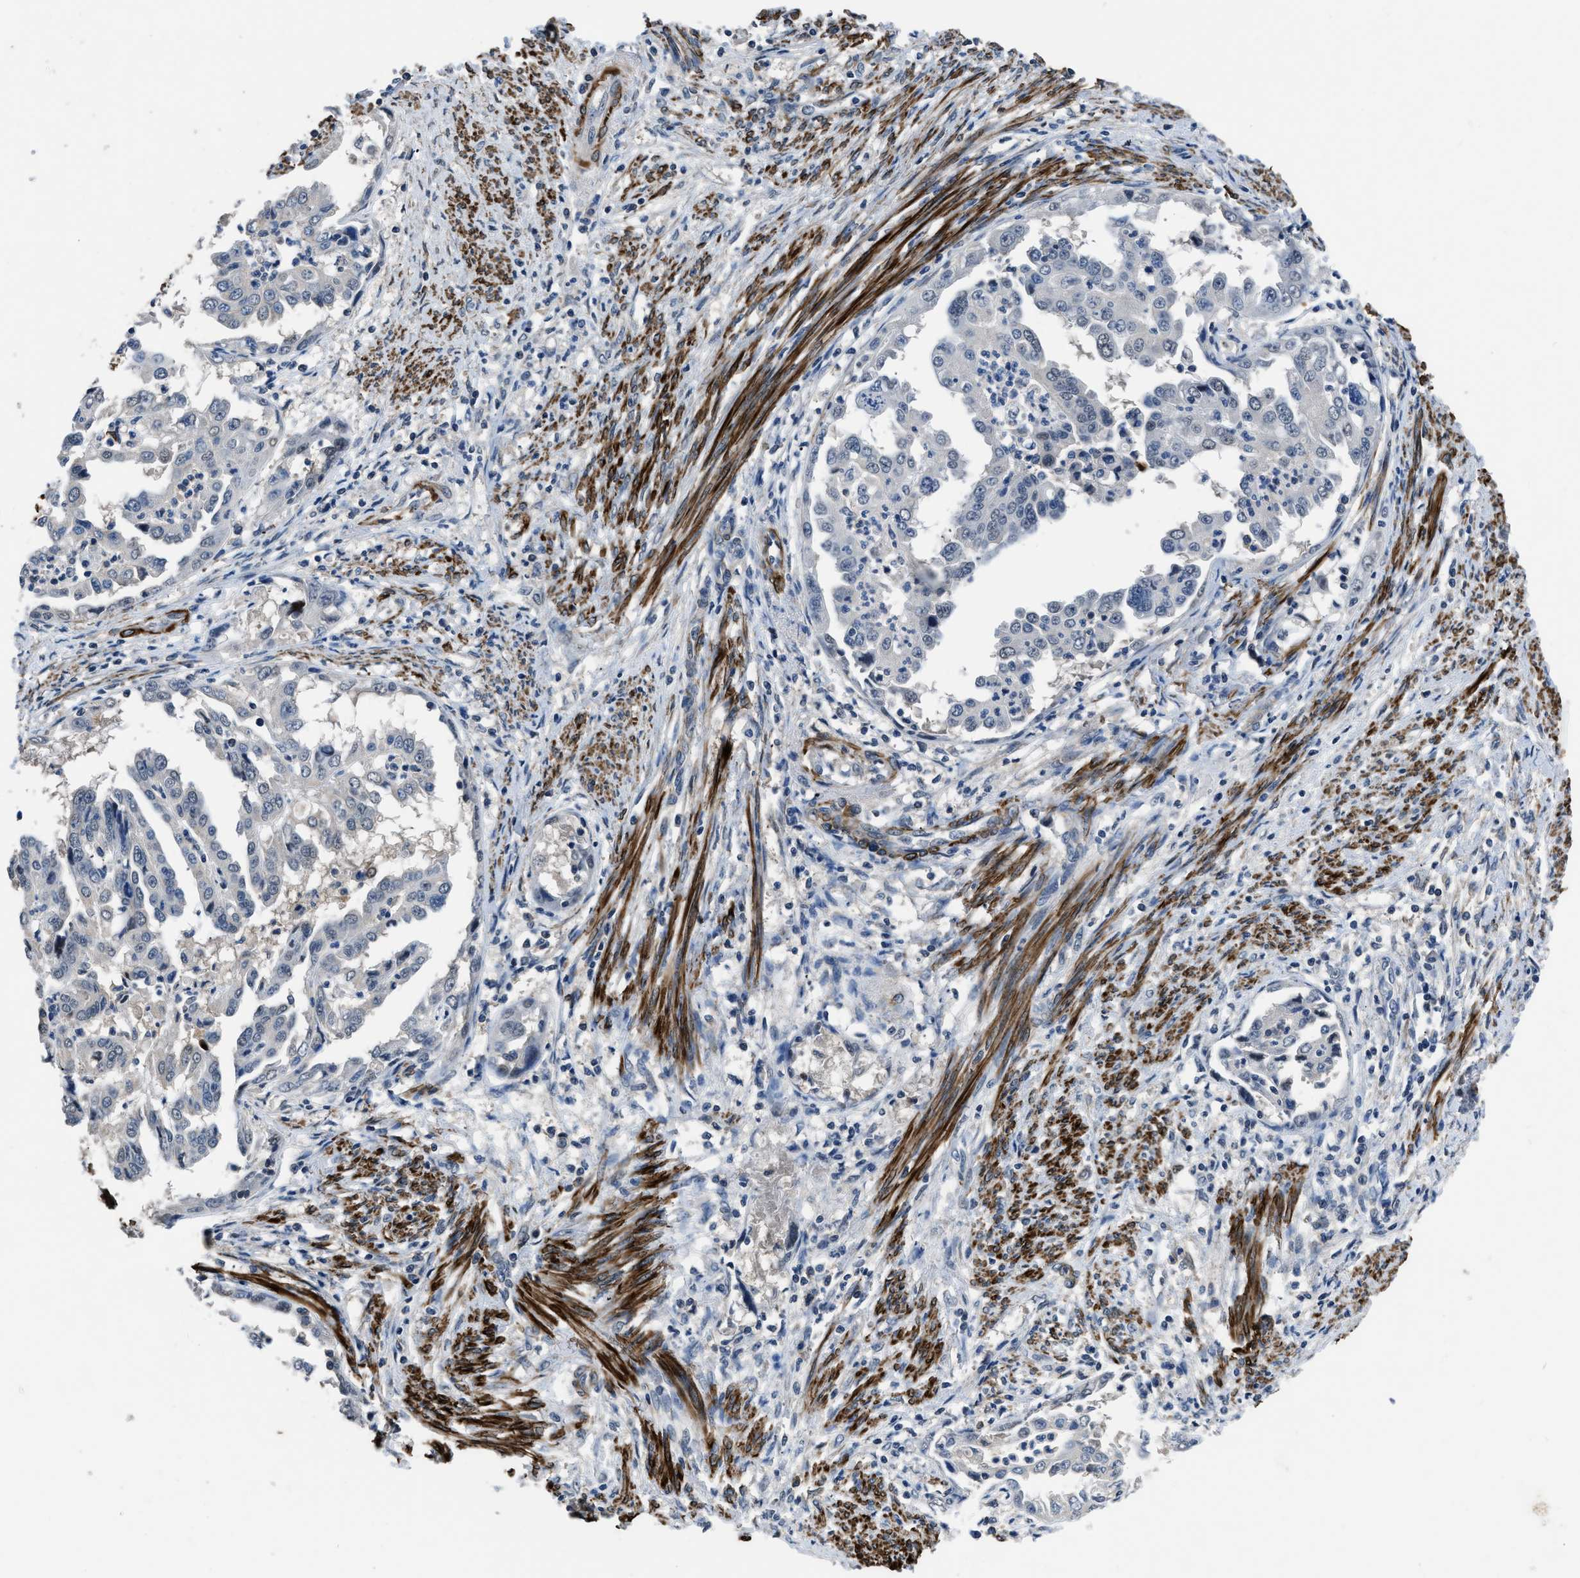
{"staining": {"intensity": "negative", "quantity": "none", "location": "none"}, "tissue": "endometrial cancer", "cell_type": "Tumor cells", "image_type": "cancer", "snomed": [{"axis": "morphology", "description": "Adenocarcinoma, NOS"}, {"axis": "topography", "description": "Endometrium"}], "caption": "High power microscopy histopathology image of an immunohistochemistry histopathology image of adenocarcinoma (endometrial), revealing no significant expression in tumor cells.", "gene": "LANCL2", "patient": {"sex": "female", "age": 85}}